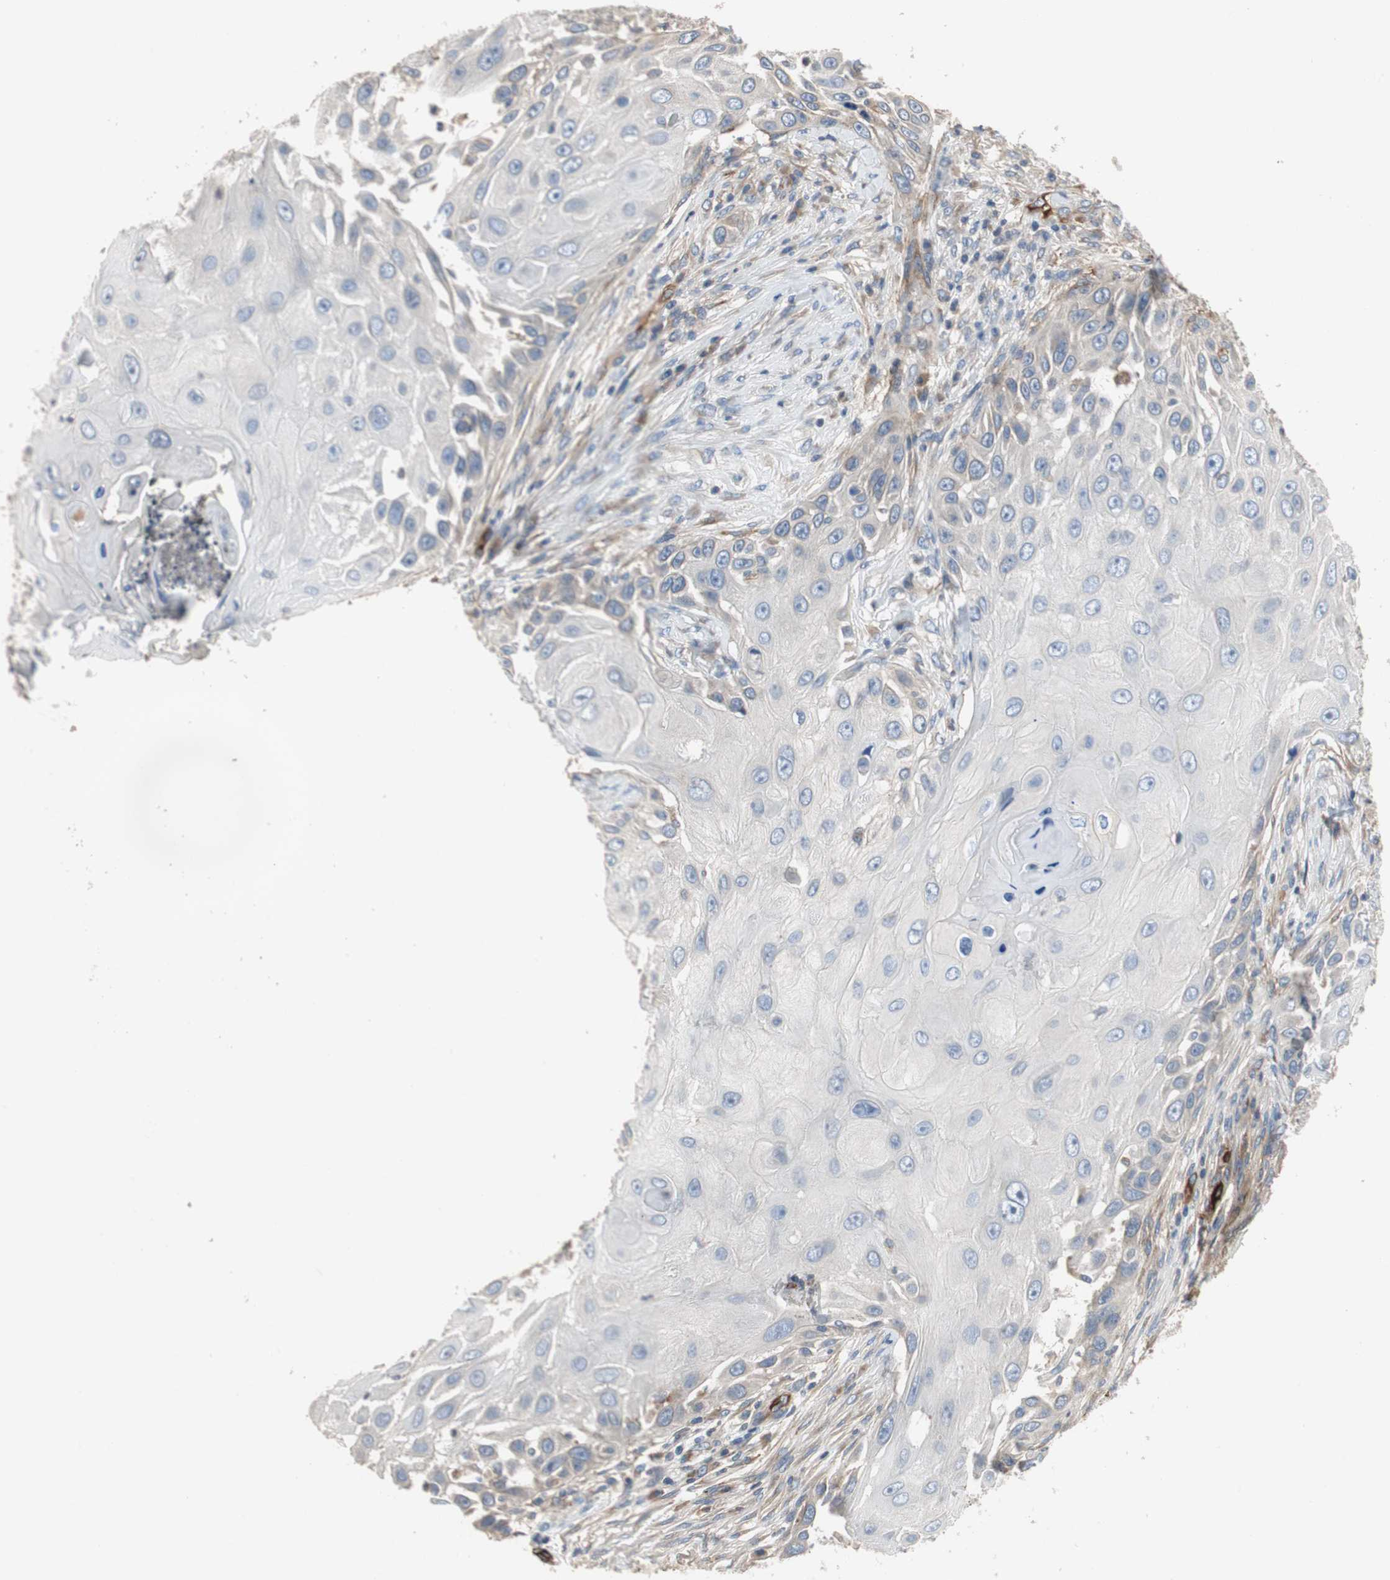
{"staining": {"intensity": "negative", "quantity": "none", "location": "none"}, "tissue": "skin cancer", "cell_type": "Tumor cells", "image_type": "cancer", "snomed": [{"axis": "morphology", "description": "Squamous cell carcinoma, NOS"}, {"axis": "topography", "description": "Skin"}], "caption": "A photomicrograph of human squamous cell carcinoma (skin) is negative for staining in tumor cells.", "gene": "ALPL", "patient": {"sex": "female", "age": 44}}